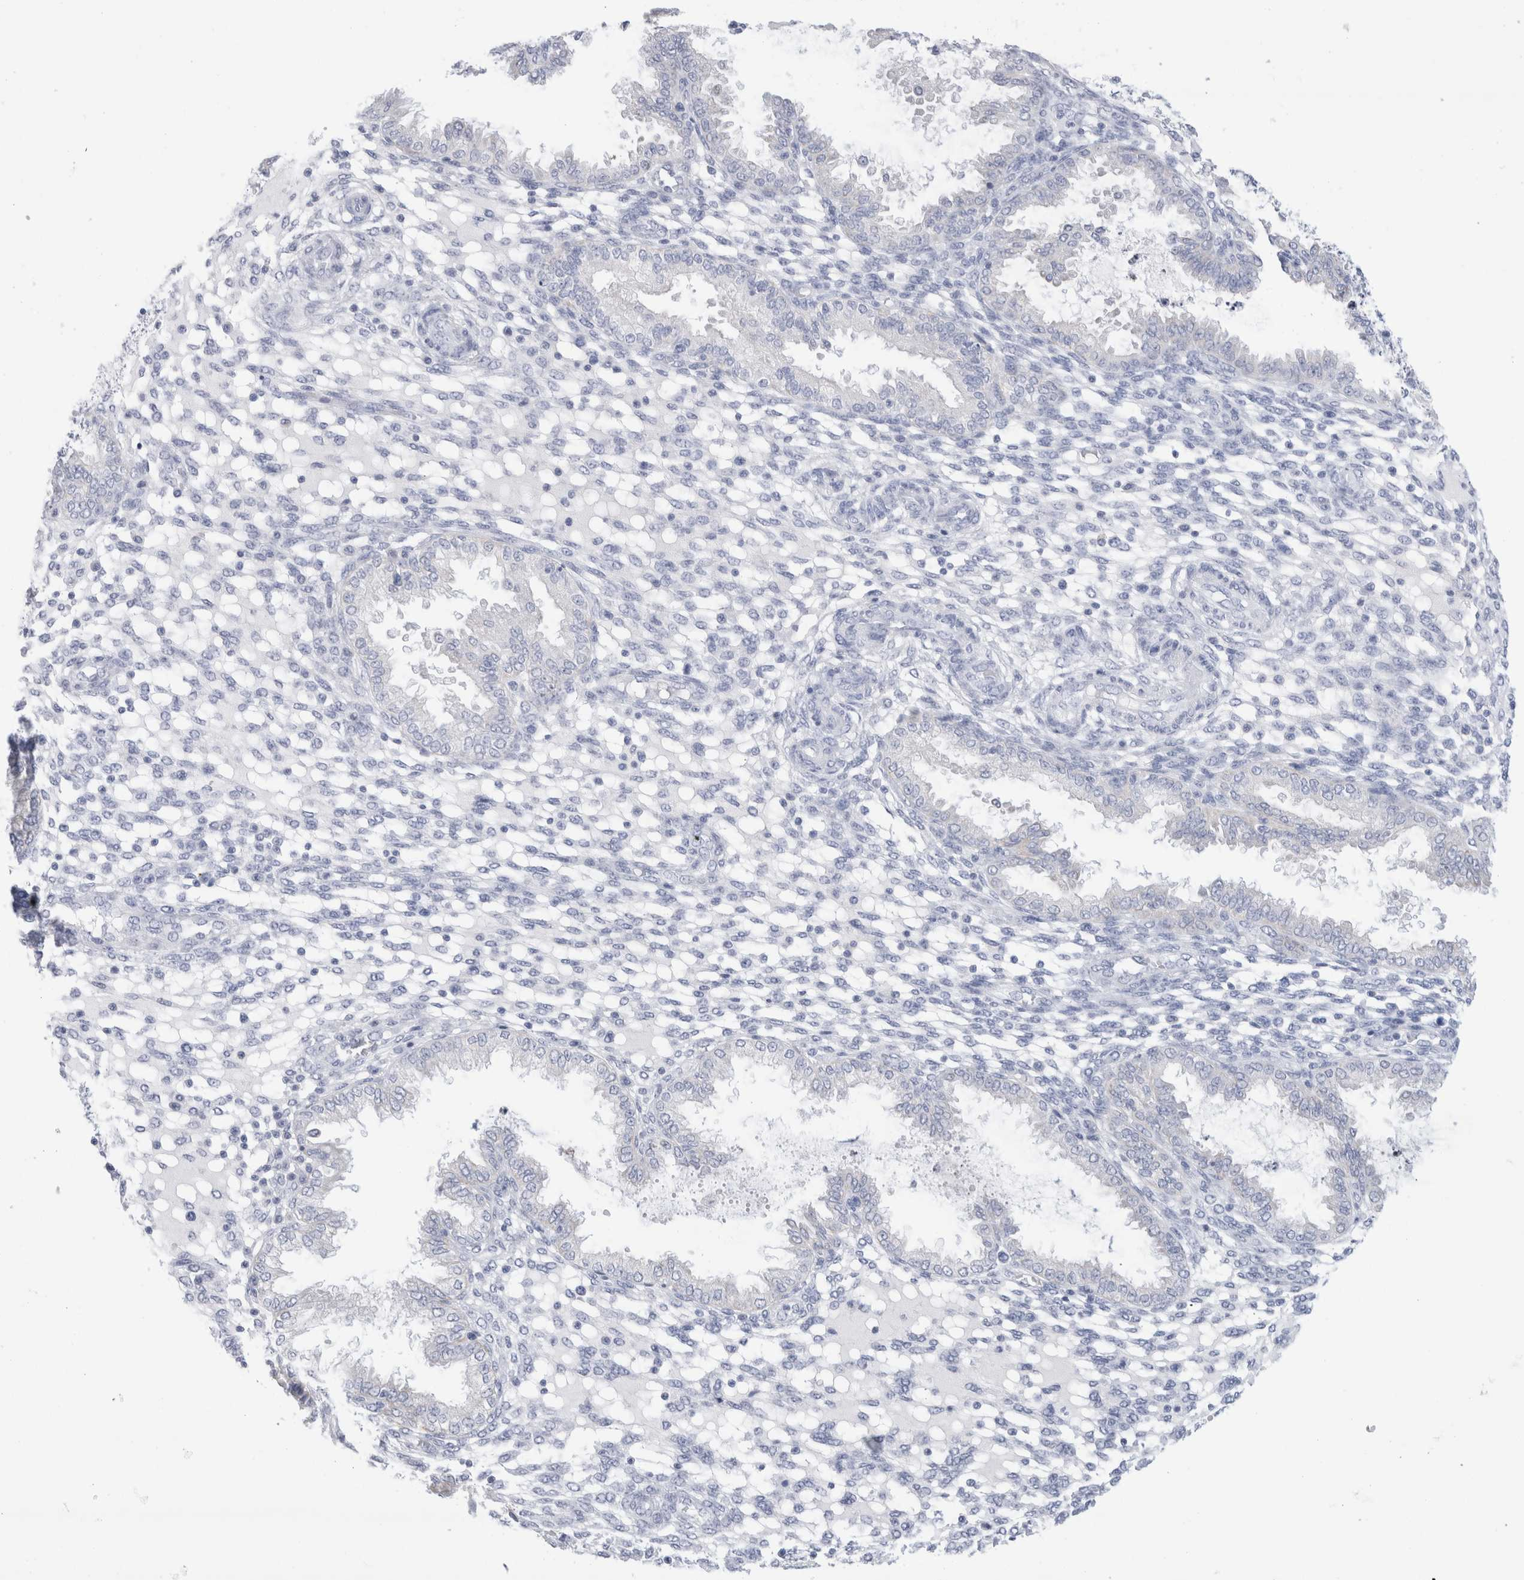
{"staining": {"intensity": "negative", "quantity": "none", "location": "none"}, "tissue": "endometrium", "cell_type": "Cells in endometrial stroma", "image_type": "normal", "snomed": [{"axis": "morphology", "description": "Normal tissue, NOS"}, {"axis": "topography", "description": "Endometrium"}], "caption": "Protein analysis of benign endometrium demonstrates no significant positivity in cells in endometrial stroma.", "gene": "ECHDC2", "patient": {"sex": "female", "age": 33}}